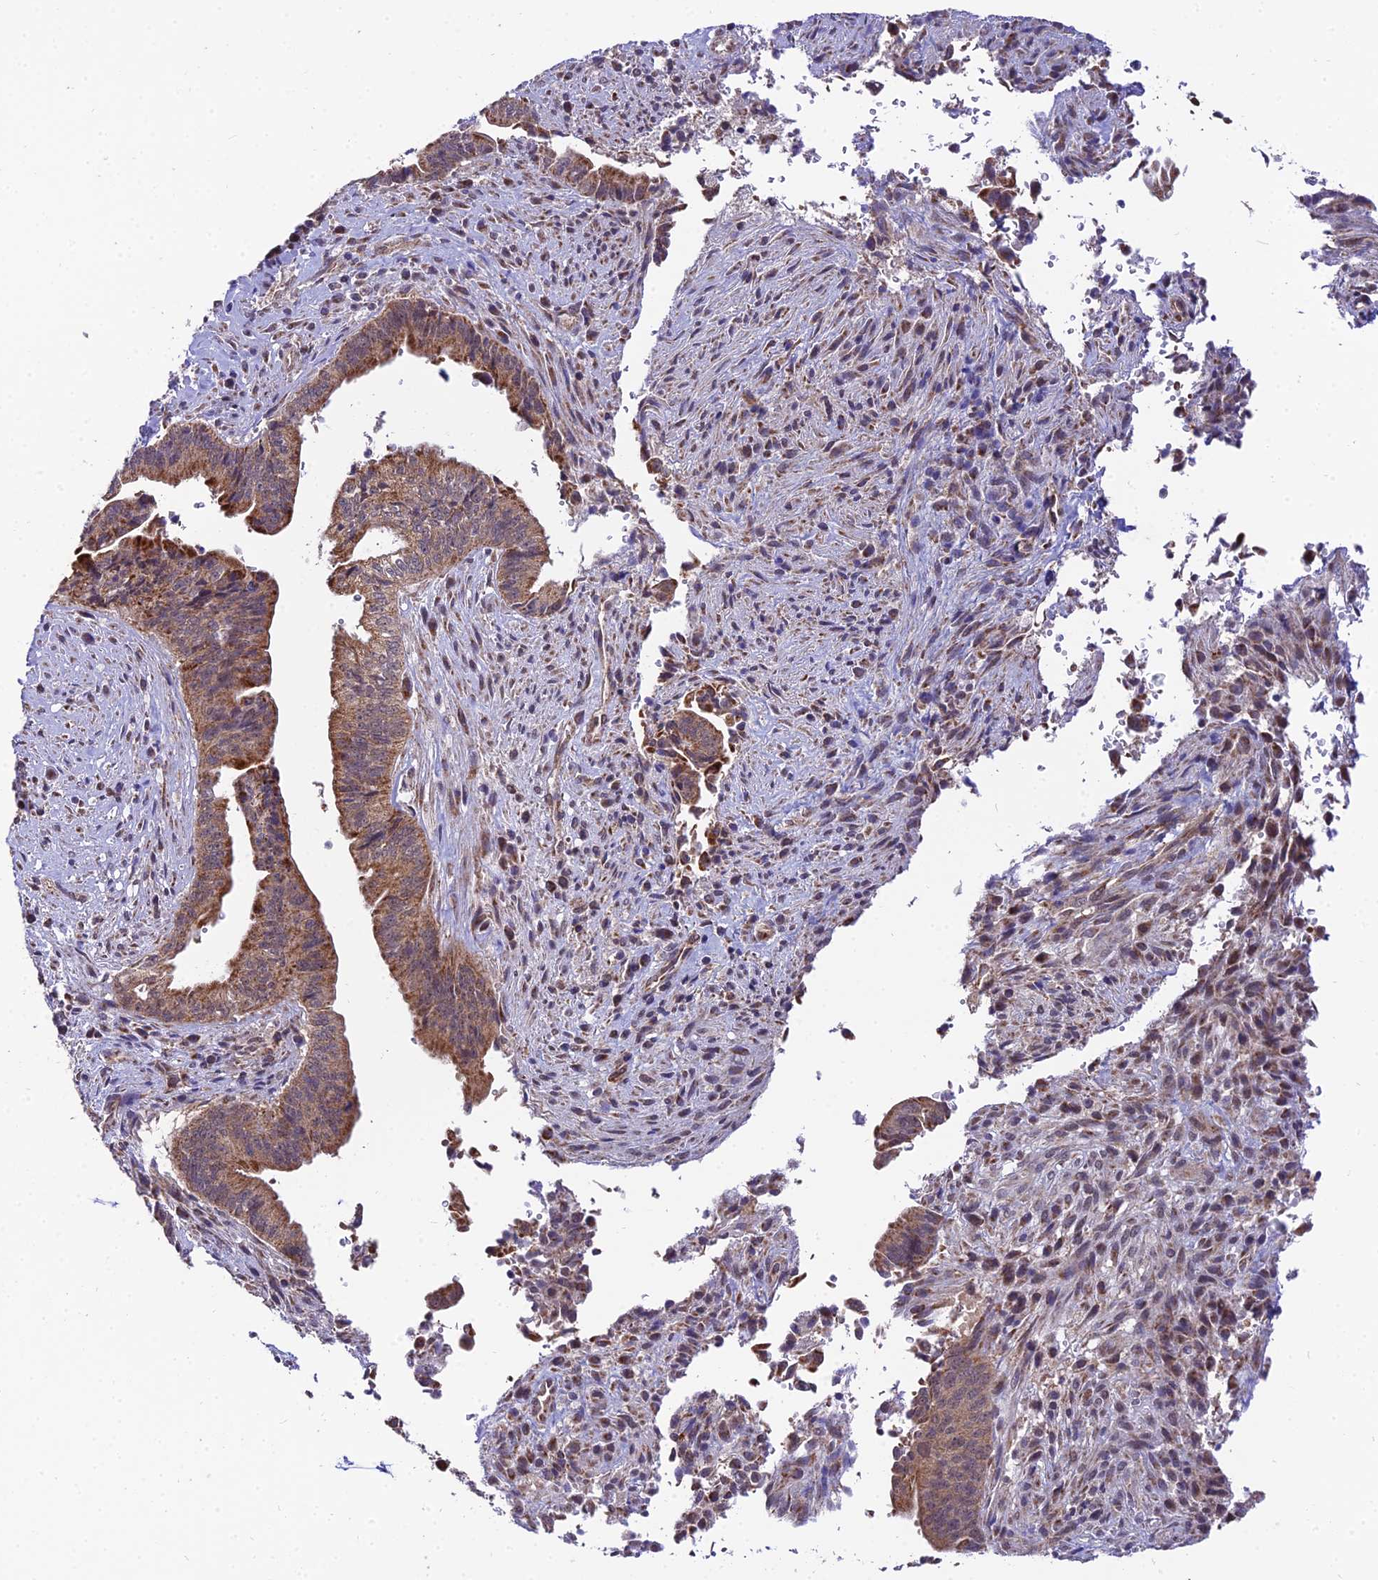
{"staining": {"intensity": "moderate", "quantity": ">75%", "location": "cytoplasmic/membranous"}, "tissue": "pancreatic cancer", "cell_type": "Tumor cells", "image_type": "cancer", "snomed": [{"axis": "morphology", "description": "Adenocarcinoma, NOS"}, {"axis": "topography", "description": "Pancreas"}], "caption": "Immunohistochemistry histopathology image of adenocarcinoma (pancreatic) stained for a protein (brown), which displays medium levels of moderate cytoplasmic/membranous positivity in about >75% of tumor cells.", "gene": "PSMD2", "patient": {"sex": "male", "age": 70}}